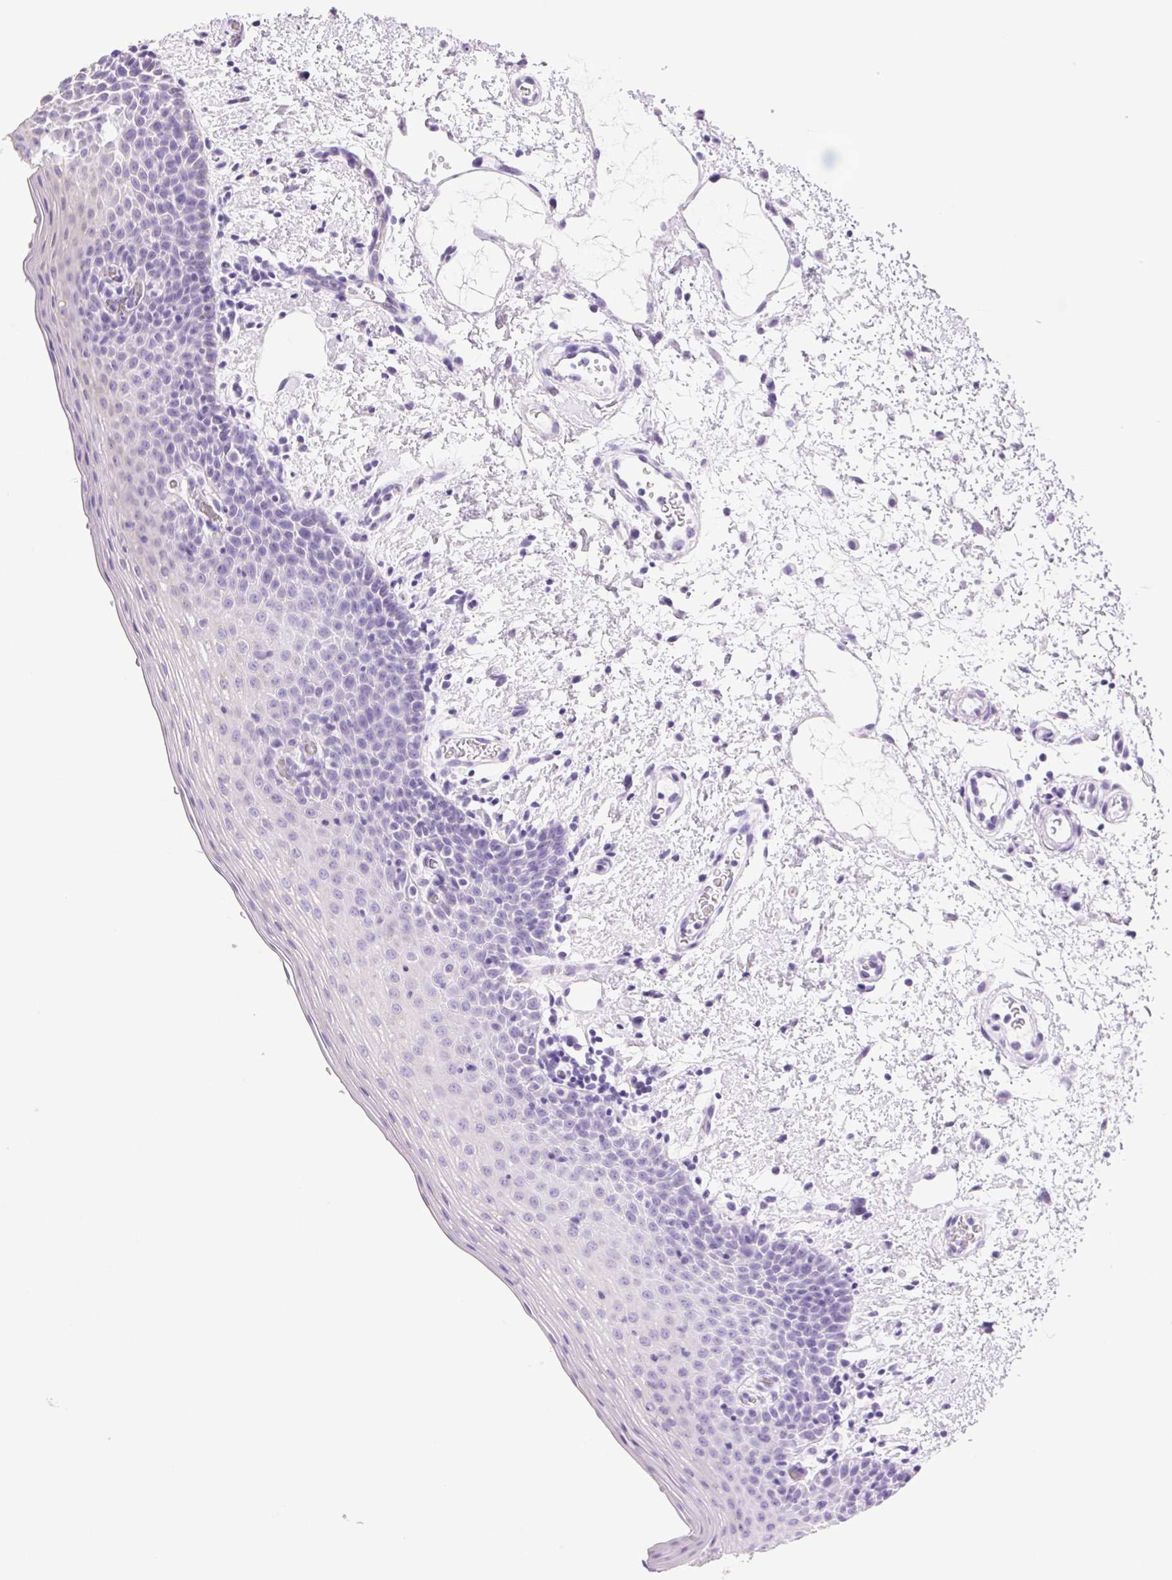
{"staining": {"intensity": "negative", "quantity": "none", "location": "none"}, "tissue": "oral mucosa", "cell_type": "Squamous epithelial cells", "image_type": "normal", "snomed": [{"axis": "morphology", "description": "Normal tissue, NOS"}, {"axis": "topography", "description": "Oral tissue"}, {"axis": "topography", "description": "Head-Neck"}], "caption": "This is a photomicrograph of immunohistochemistry staining of unremarkable oral mucosa, which shows no positivity in squamous epithelial cells.", "gene": "TEKT1", "patient": {"sex": "female", "age": 55}}